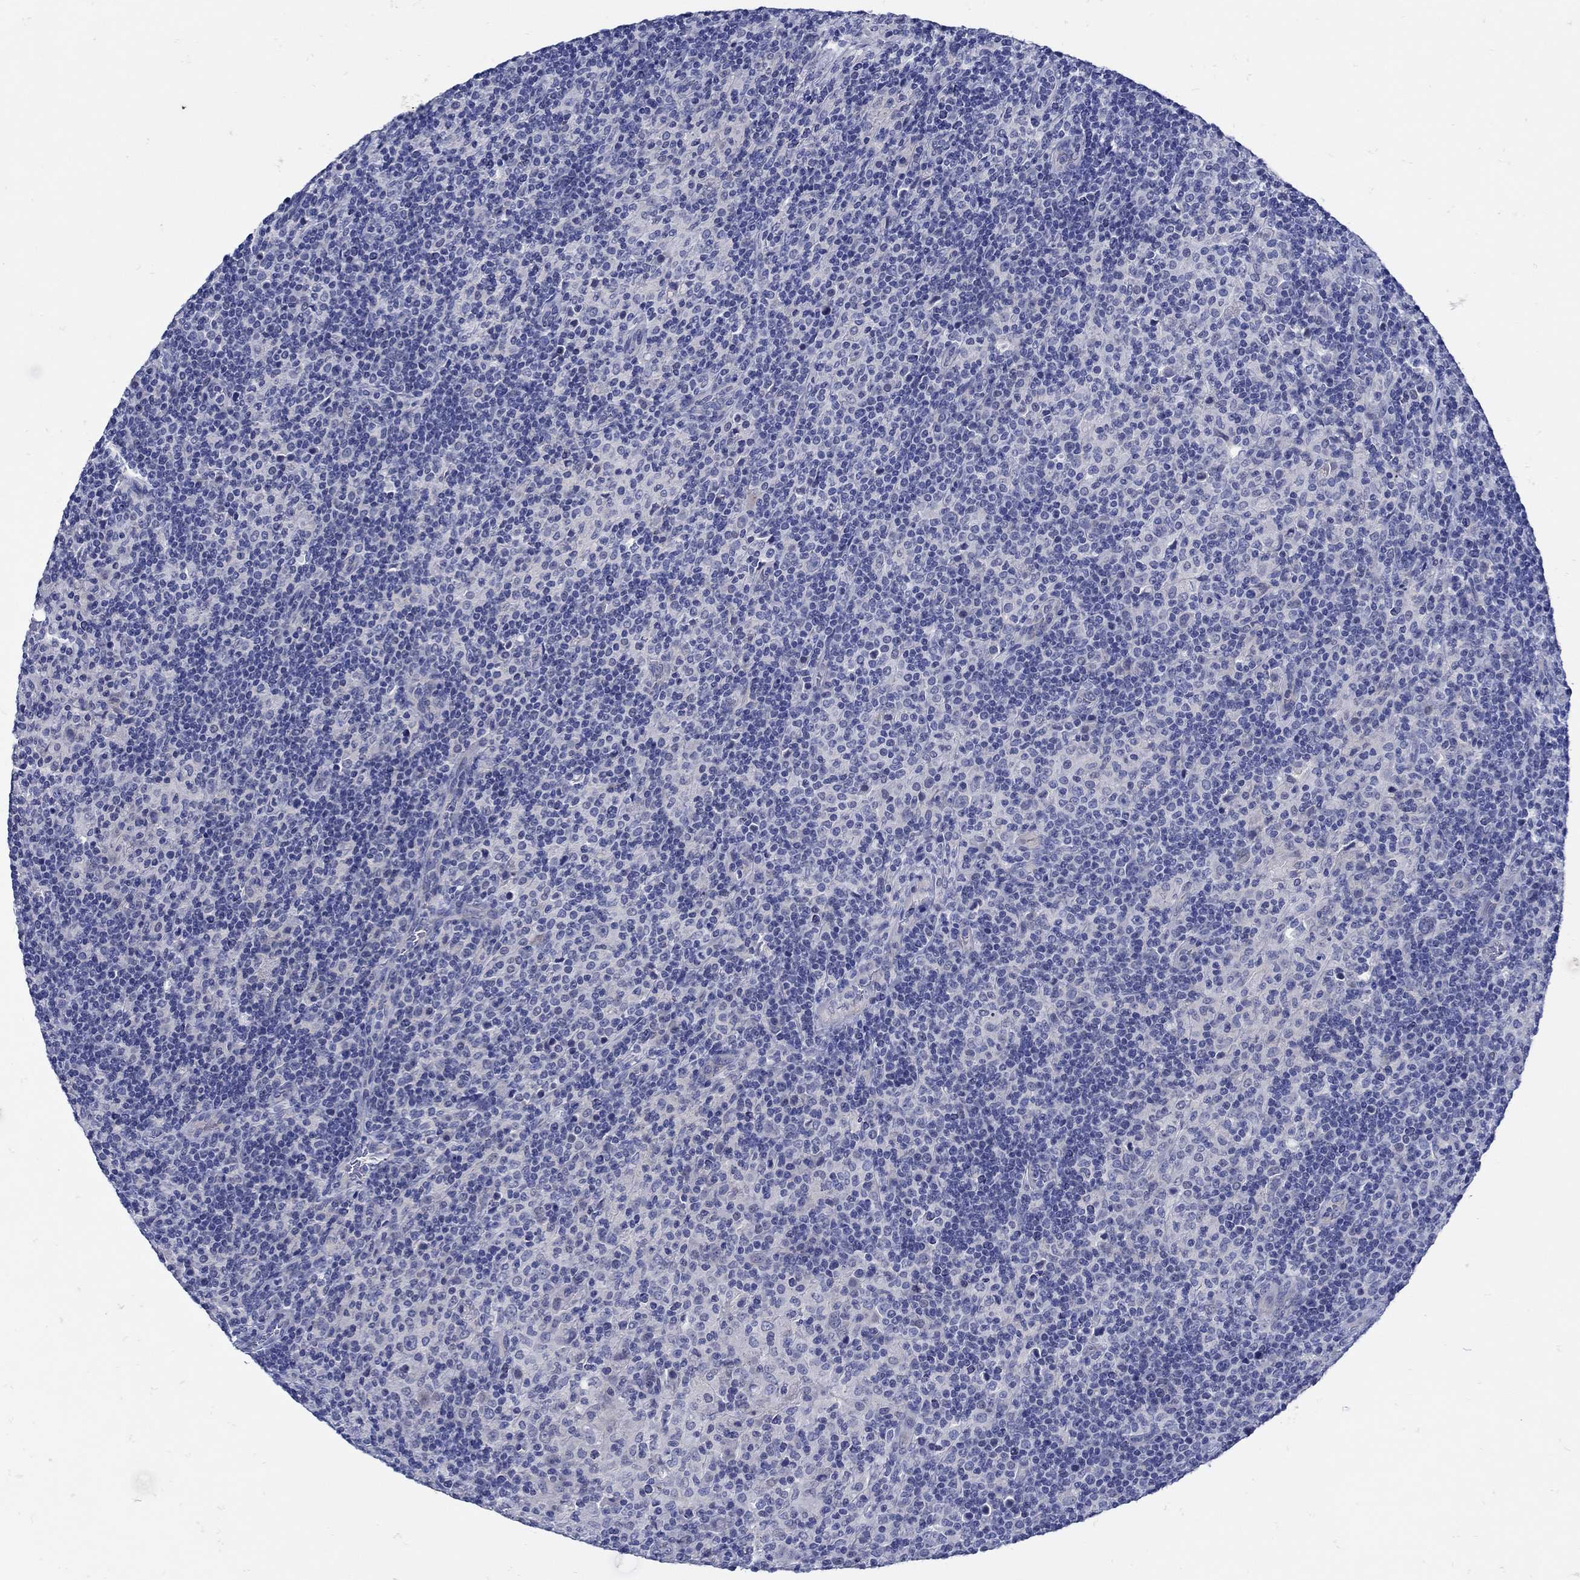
{"staining": {"intensity": "negative", "quantity": "none", "location": "none"}, "tissue": "lymphoma", "cell_type": "Tumor cells", "image_type": "cancer", "snomed": [{"axis": "morphology", "description": "Hodgkin's disease, NOS"}, {"axis": "topography", "description": "Lymph node"}], "caption": "The histopathology image reveals no staining of tumor cells in lymphoma.", "gene": "NOS1", "patient": {"sex": "male", "age": 70}}